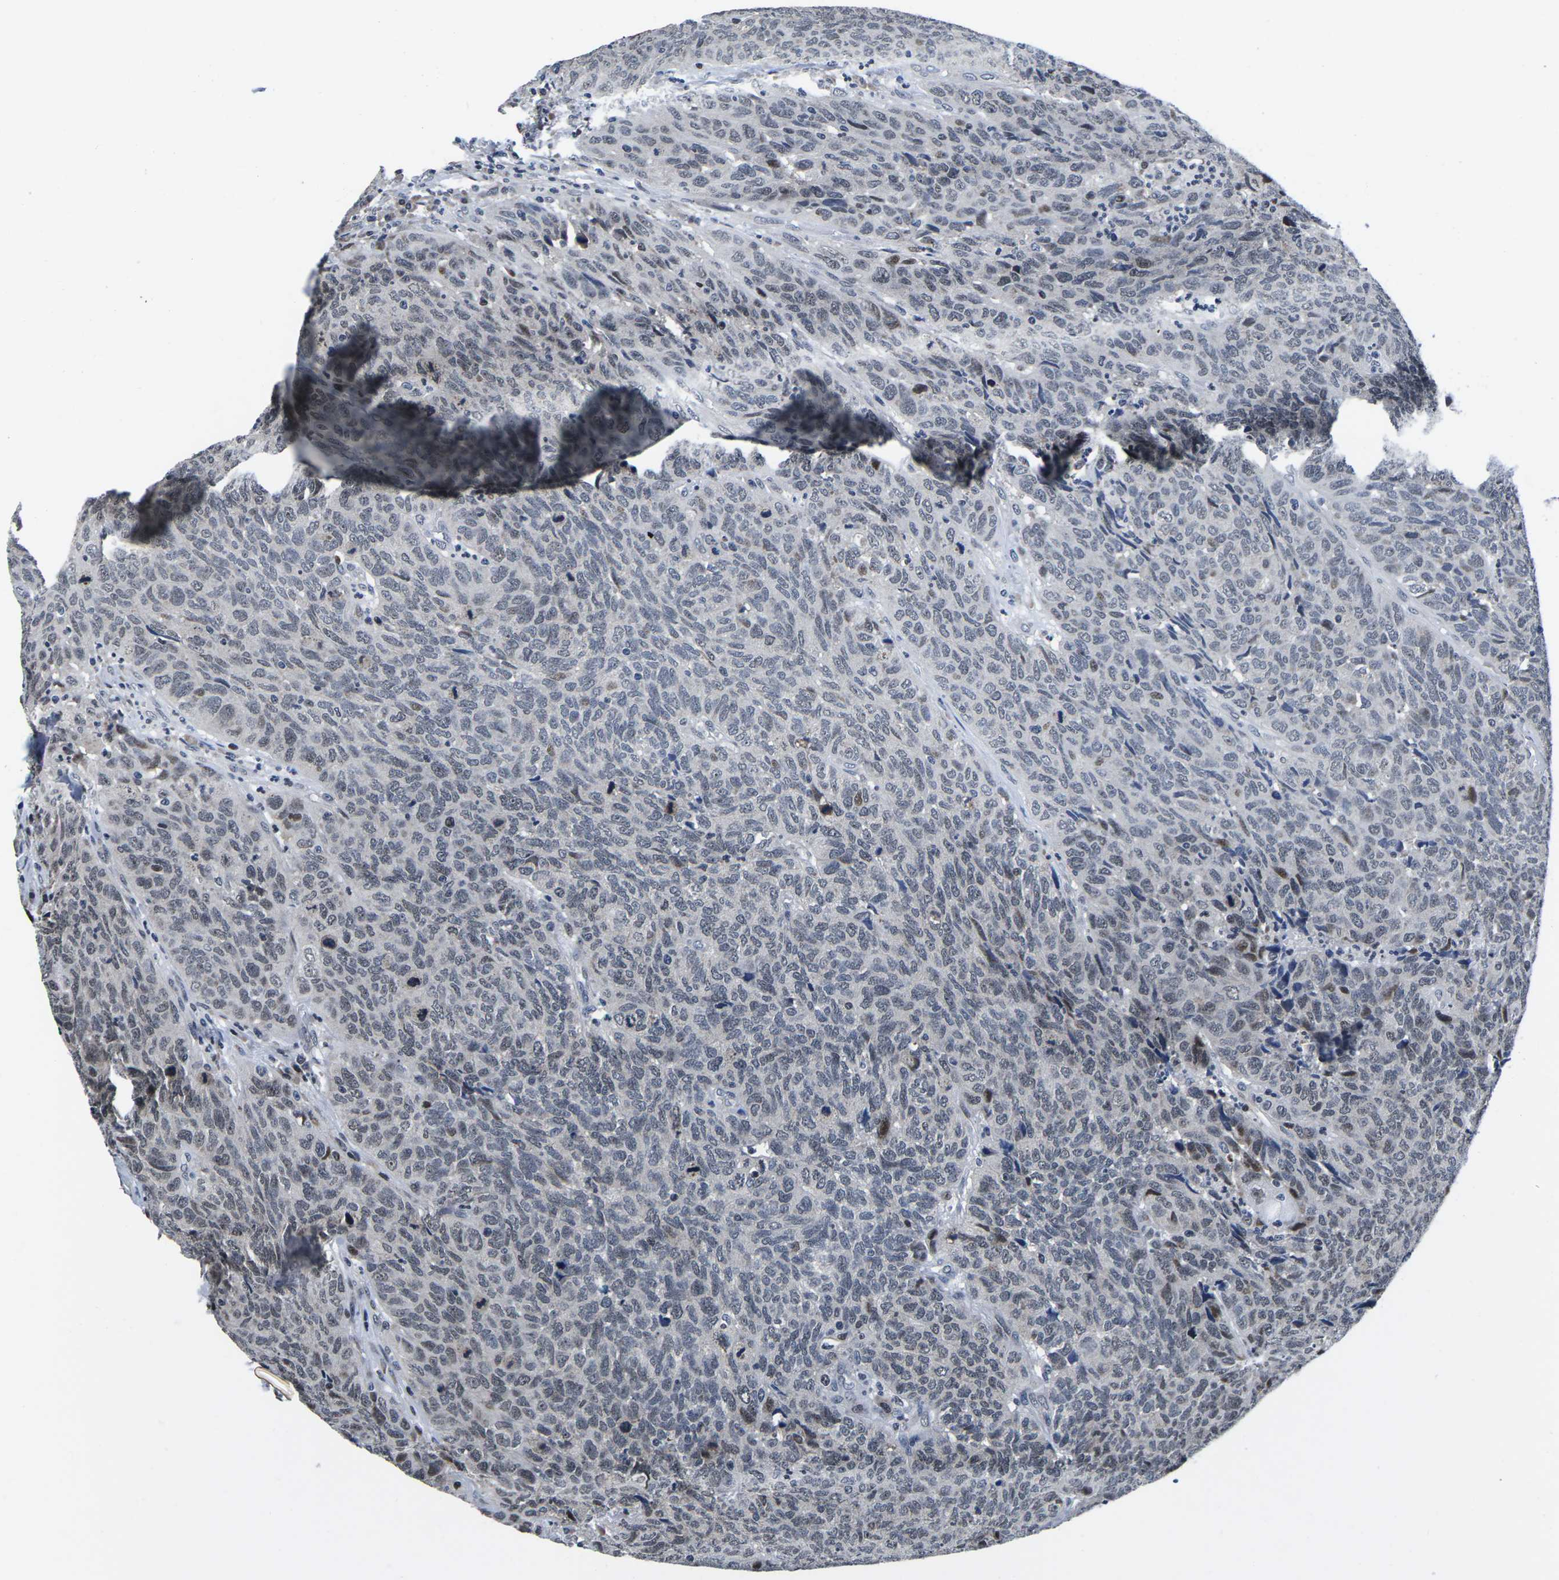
{"staining": {"intensity": "strong", "quantity": "<25%", "location": "nuclear"}, "tissue": "head and neck cancer", "cell_type": "Tumor cells", "image_type": "cancer", "snomed": [{"axis": "morphology", "description": "Squamous cell carcinoma, NOS"}, {"axis": "topography", "description": "Head-Neck"}], "caption": "Head and neck cancer (squamous cell carcinoma) tissue reveals strong nuclear positivity in about <25% of tumor cells (DAB (3,3'-diaminobenzidine) IHC with brightfield microscopy, high magnification).", "gene": "CDC73", "patient": {"sex": "male", "age": 66}}